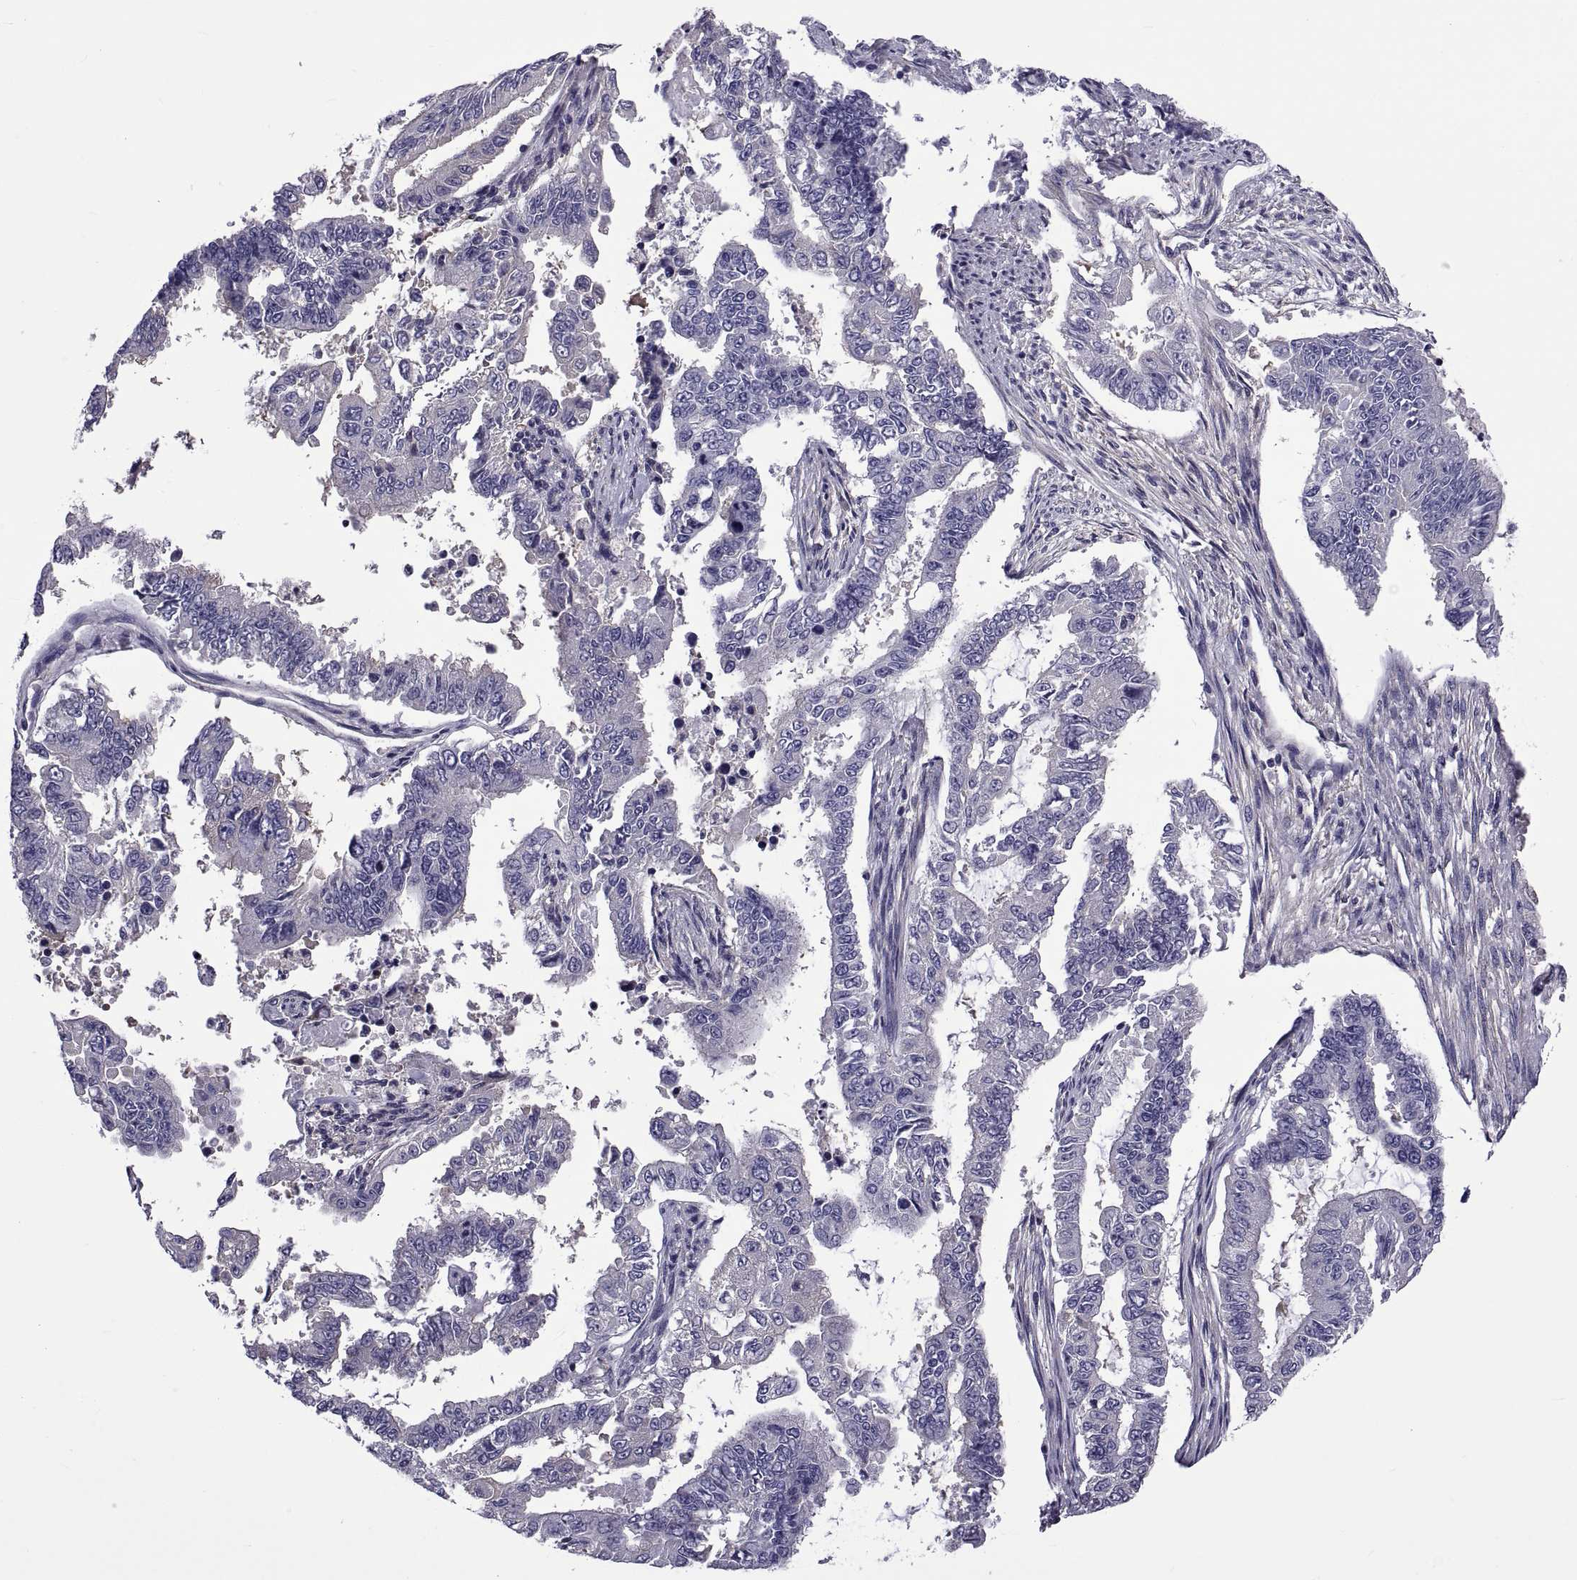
{"staining": {"intensity": "negative", "quantity": "none", "location": "none"}, "tissue": "endometrial cancer", "cell_type": "Tumor cells", "image_type": "cancer", "snomed": [{"axis": "morphology", "description": "Adenocarcinoma, NOS"}, {"axis": "topography", "description": "Uterus"}], "caption": "There is no significant expression in tumor cells of adenocarcinoma (endometrial).", "gene": "TMC3", "patient": {"sex": "female", "age": 59}}